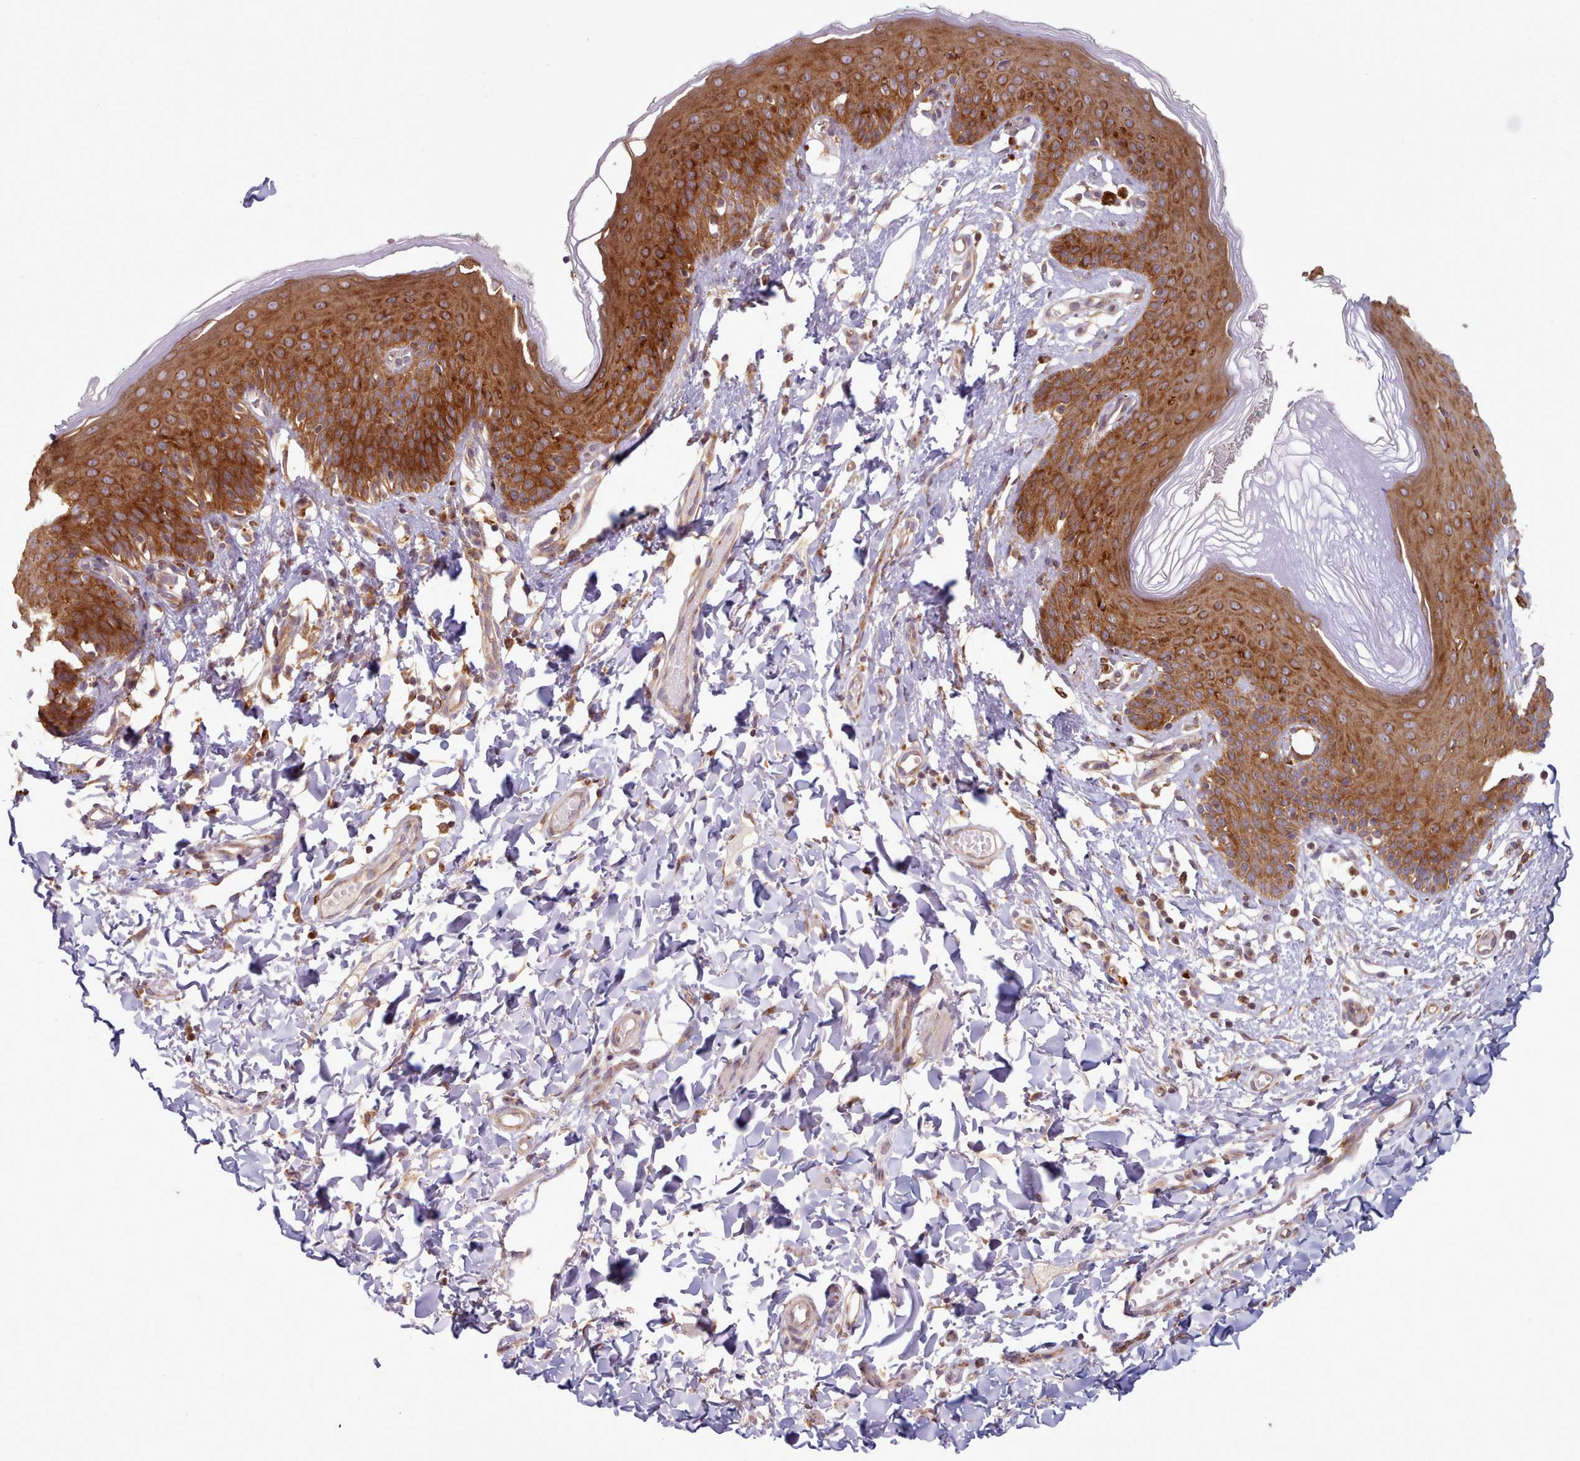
{"staining": {"intensity": "strong", "quantity": ">75%", "location": "cytoplasmic/membranous"}, "tissue": "skin", "cell_type": "Epidermal cells", "image_type": "normal", "snomed": [{"axis": "morphology", "description": "Normal tissue, NOS"}, {"axis": "topography", "description": "Vulva"}], "caption": "Unremarkable skin exhibits strong cytoplasmic/membranous positivity in approximately >75% of epidermal cells, visualized by immunohistochemistry.", "gene": "CRYBG1", "patient": {"sex": "female", "age": 66}}